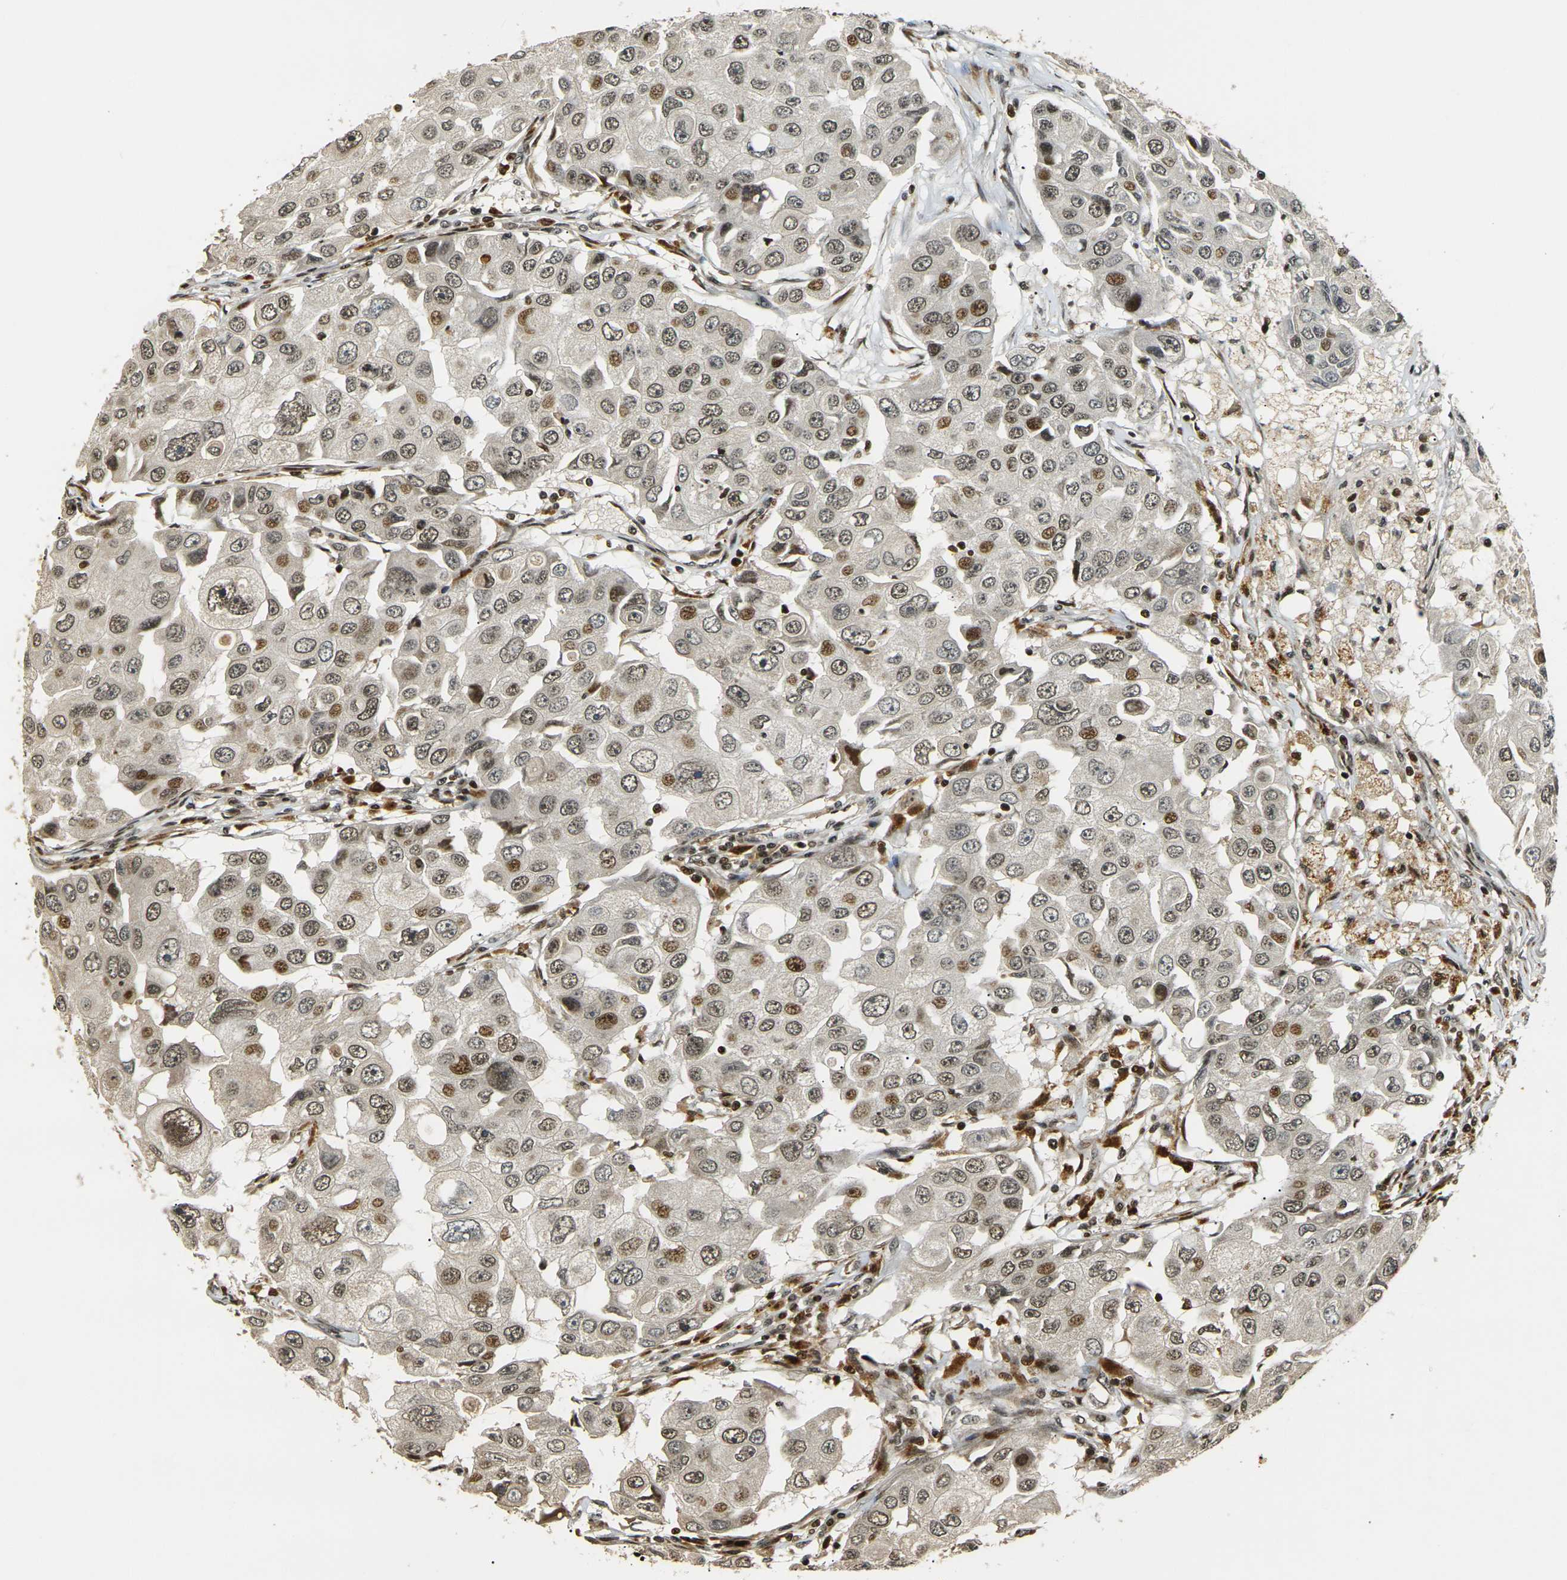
{"staining": {"intensity": "moderate", "quantity": ">75%", "location": "nuclear"}, "tissue": "breast cancer", "cell_type": "Tumor cells", "image_type": "cancer", "snomed": [{"axis": "morphology", "description": "Duct carcinoma"}, {"axis": "topography", "description": "Breast"}], "caption": "The photomicrograph reveals a brown stain indicating the presence of a protein in the nuclear of tumor cells in breast infiltrating ductal carcinoma. The protein of interest is stained brown, and the nuclei are stained in blue (DAB (3,3'-diaminobenzidine) IHC with brightfield microscopy, high magnification).", "gene": "ACTL6A", "patient": {"sex": "female", "age": 27}}